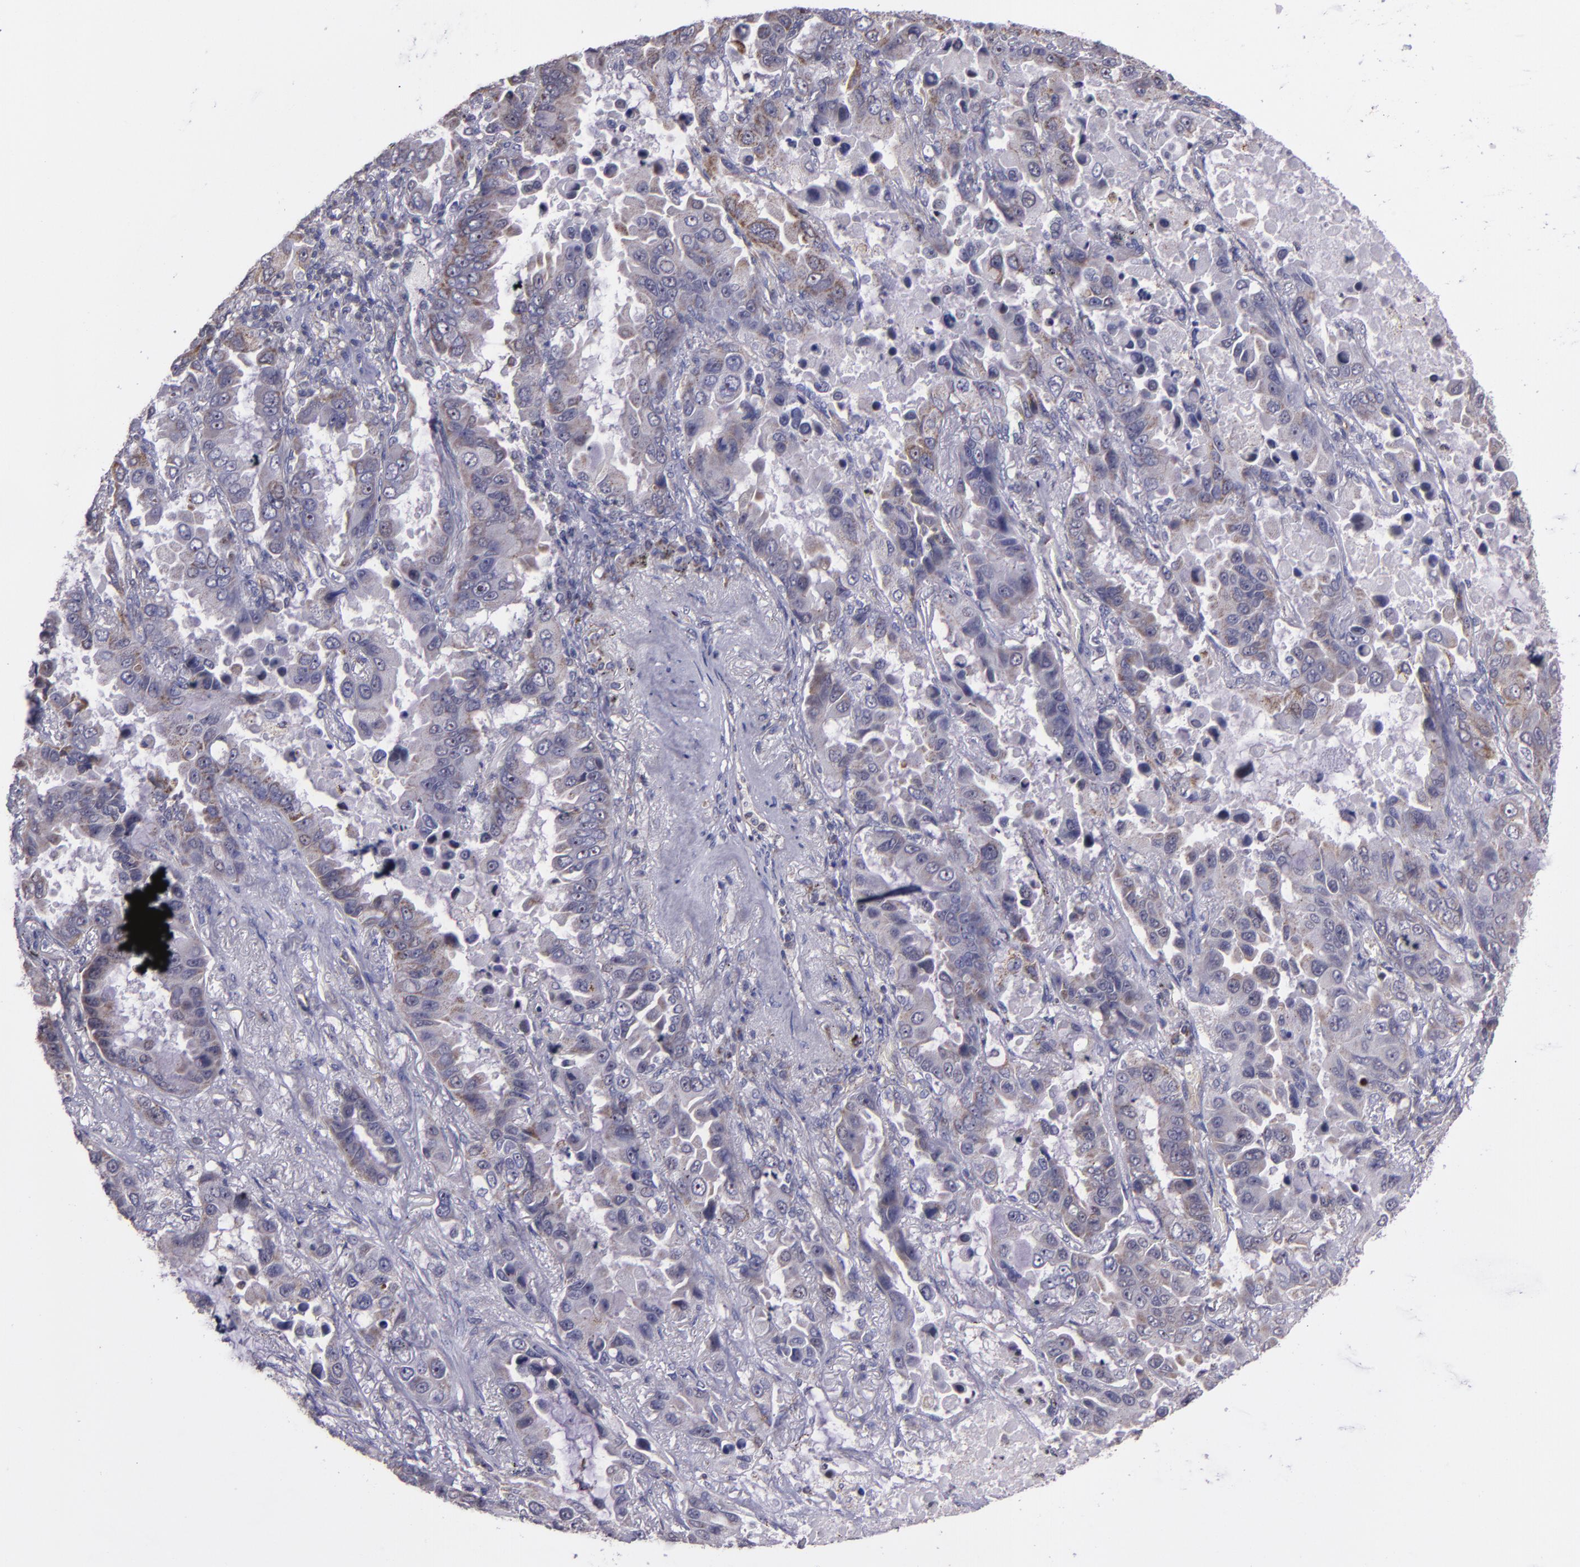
{"staining": {"intensity": "weak", "quantity": "25%-75%", "location": "cytoplasmic/membranous"}, "tissue": "lung cancer", "cell_type": "Tumor cells", "image_type": "cancer", "snomed": [{"axis": "morphology", "description": "Adenocarcinoma, NOS"}, {"axis": "topography", "description": "Lung"}], "caption": "A photomicrograph showing weak cytoplasmic/membranous staining in about 25%-75% of tumor cells in adenocarcinoma (lung), as visualized by brown immunohistochemical staining.", "gene": "LONP1", "patient": {"sex": "male", "age": 64}}